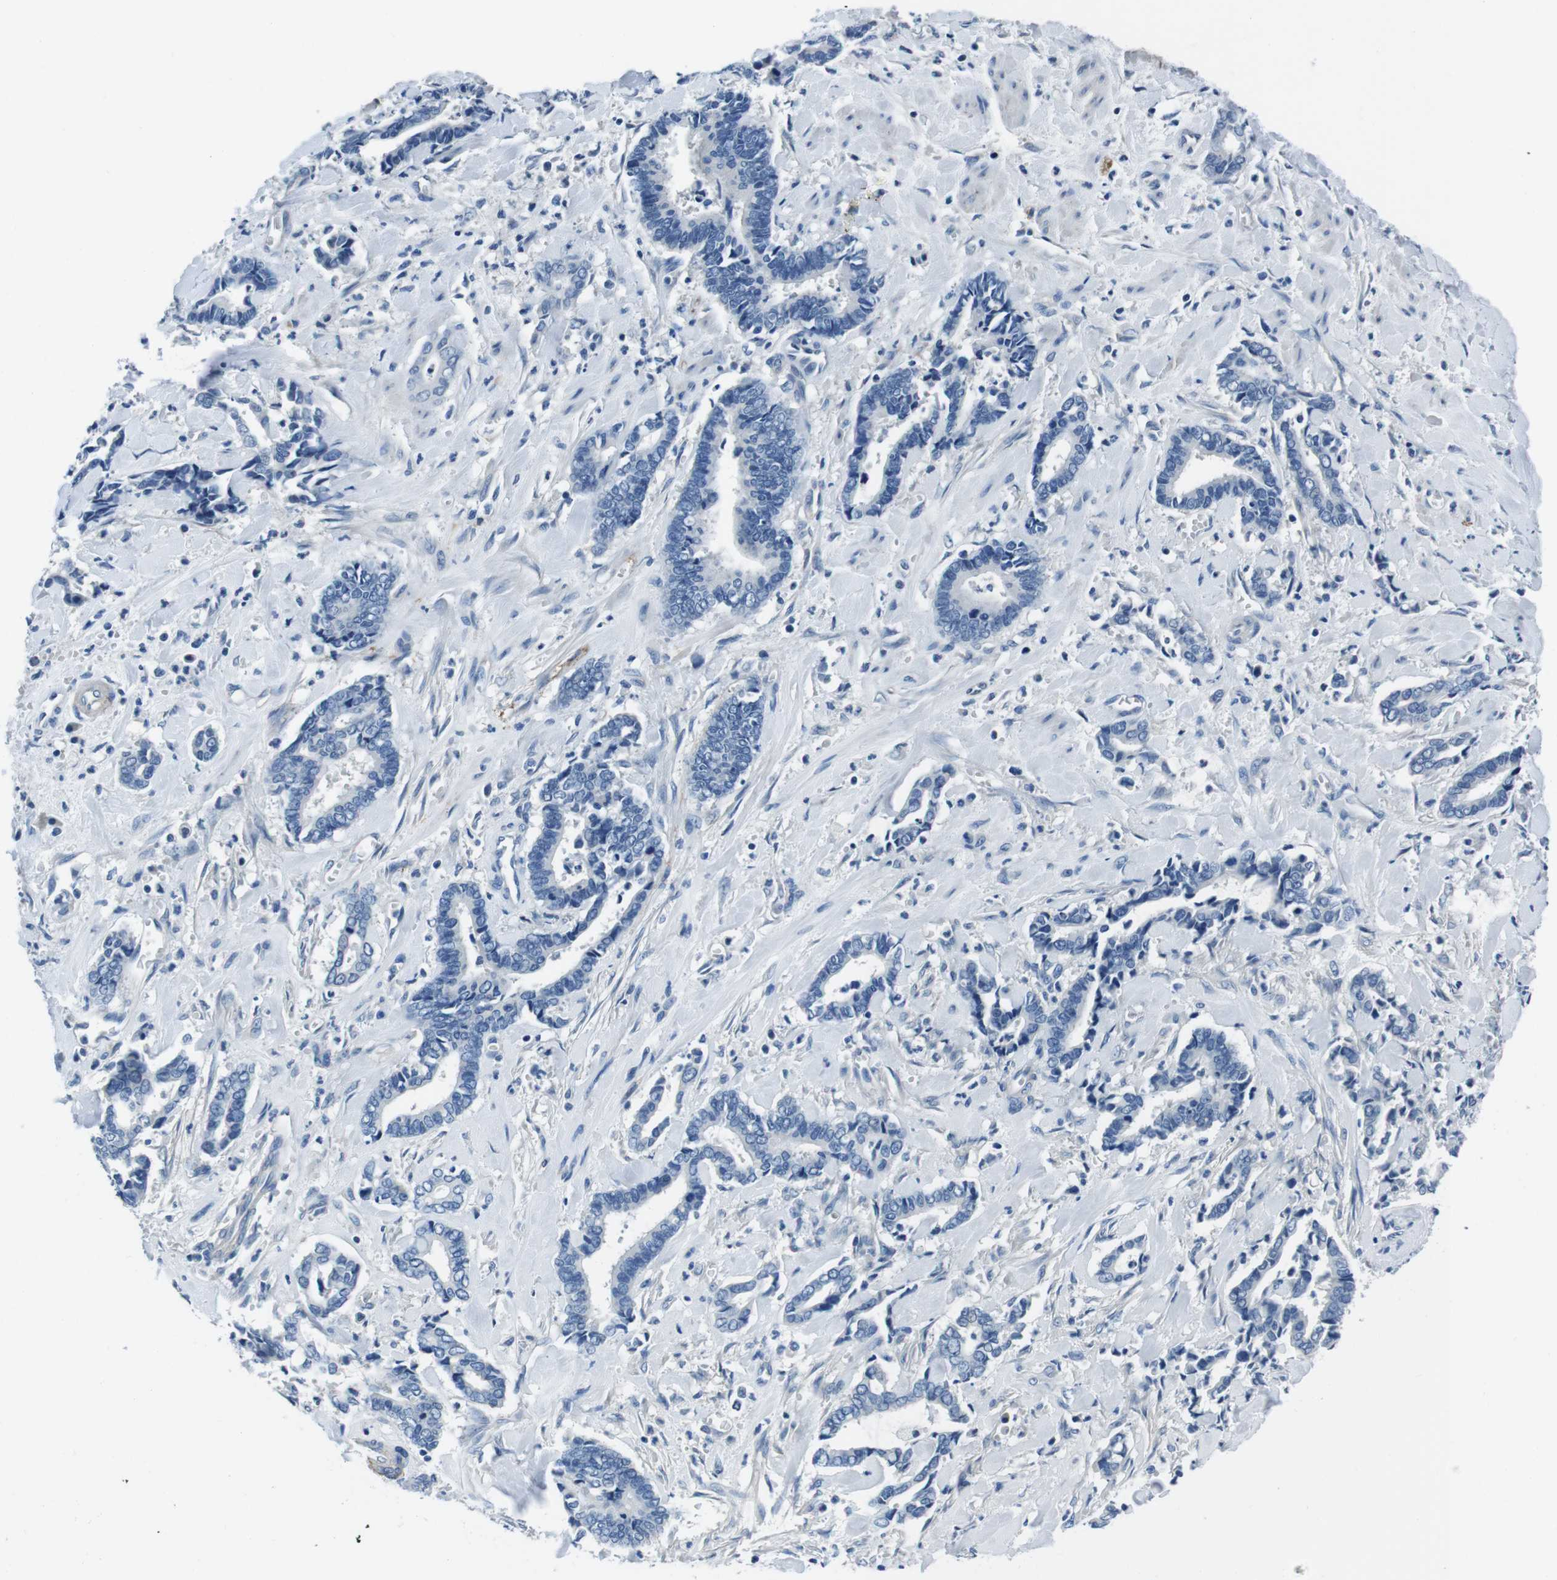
{"staining": {"intensity": "negative", "quantity": "none", "location": "none"}, "tissue": "cervical cancer", "cell_type": "Tumor cells", "image_type": "cancer", "snomed": [{"axis": "morphology", "description": "Adenocarcinoma, NOS"}, {"axis": "topography", "description": "Cervix"}], "caption": "A high-resolution image shows IHC staining of cervical cancer, which shows no significant positivity in tumor cells.", "gene": "CASQ1", "patient": {"sex": "female", "age": 44}}